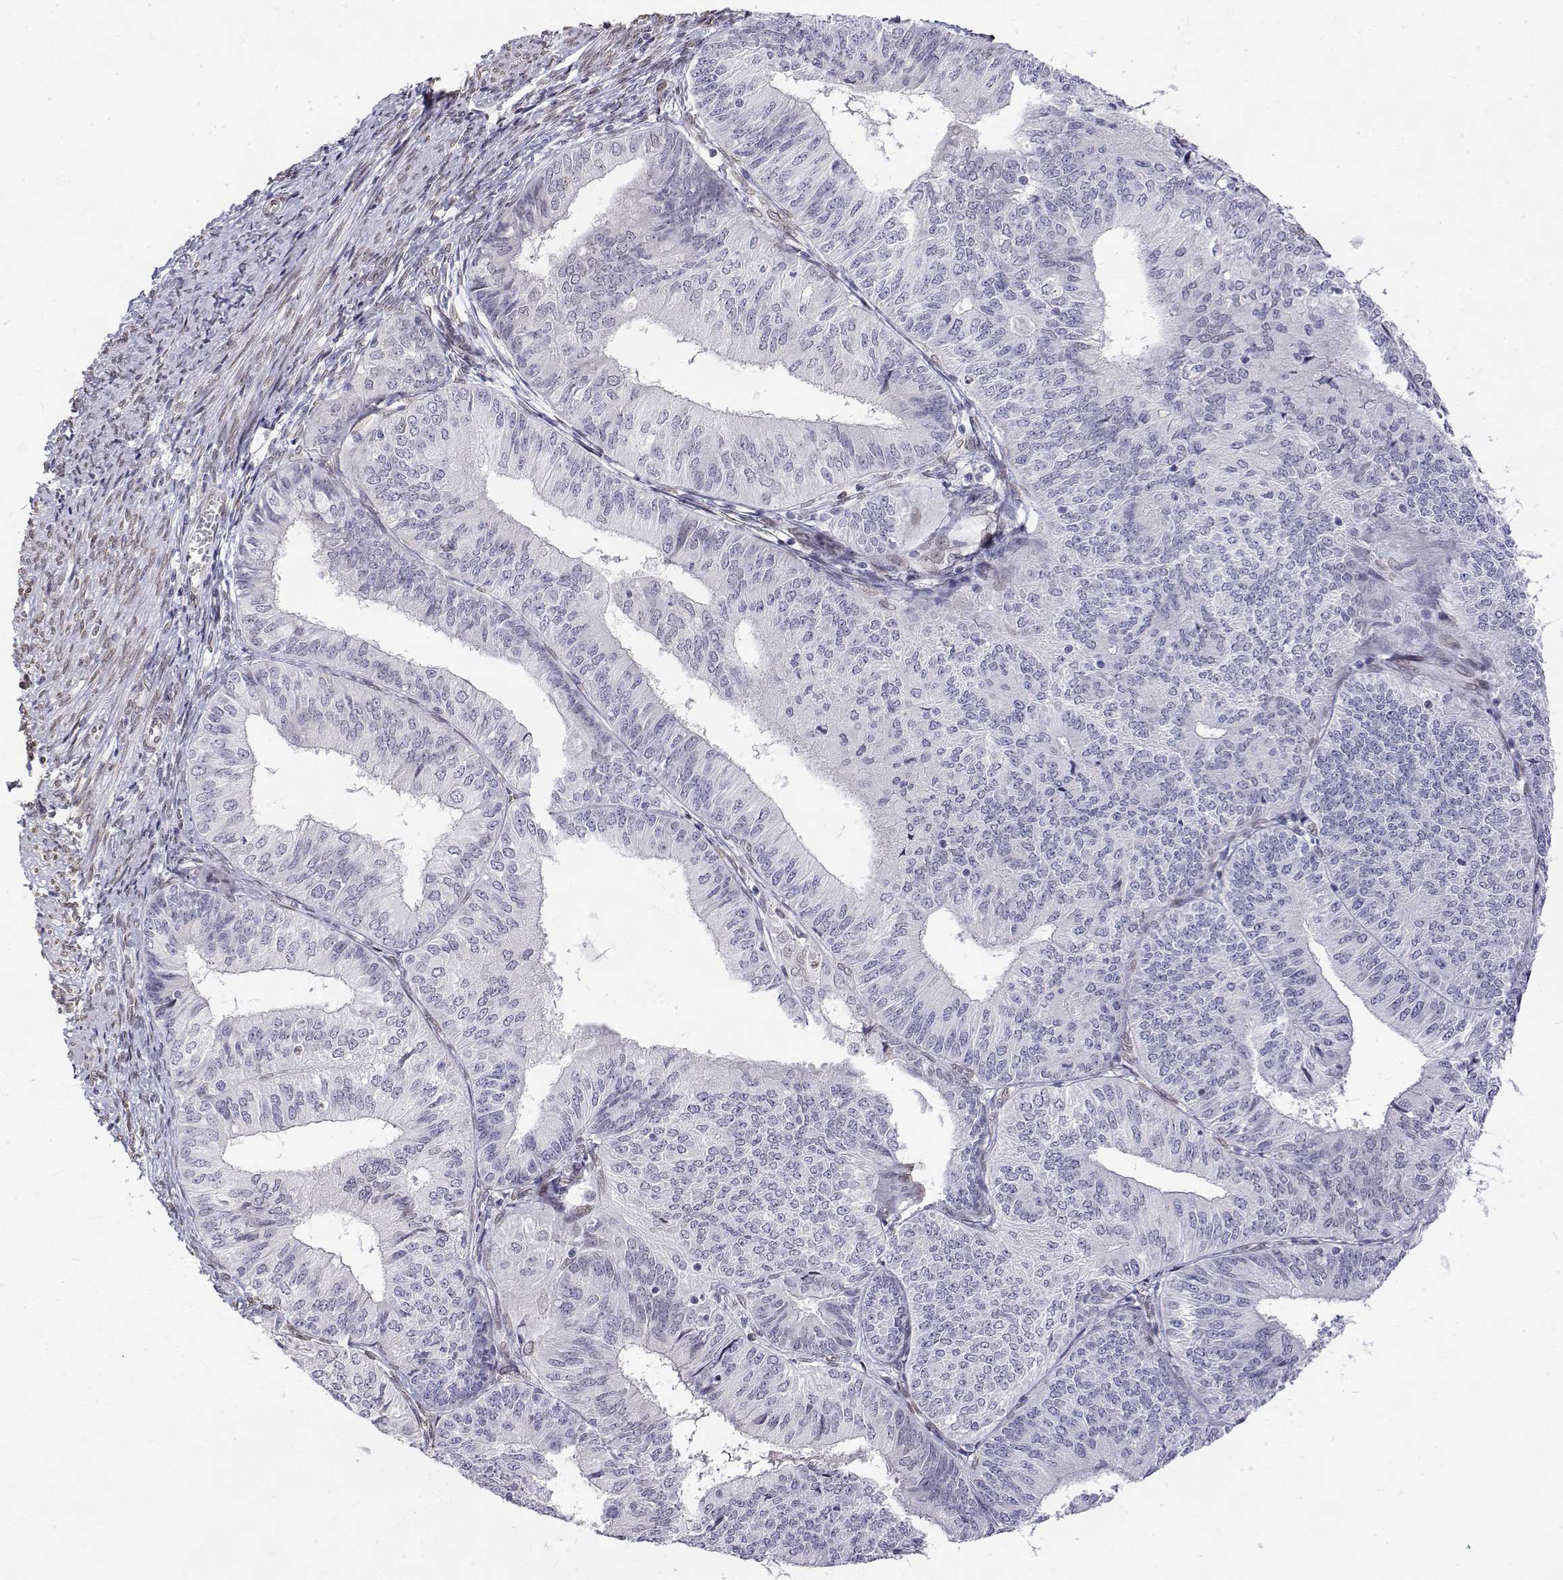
{"staining": {"intensity": "negative", "quantity": "none", "location": "none"}, "tissue": "endometrial cancer", "cell_type": "Tumor cells", "image_type": "cancer", "snomed": [{"axis": "morphology", "description": "Adenocarcinoma, NOS"}, {"axis": "topography", "description": "Endometrium"}], "caption": "Immunohistochemistry (IHC) of endometrial adenocarcinoma reveals no staining in tumor cells.", "gene": "ZNF532", "patient": {"sex": "female", "age": 58}}